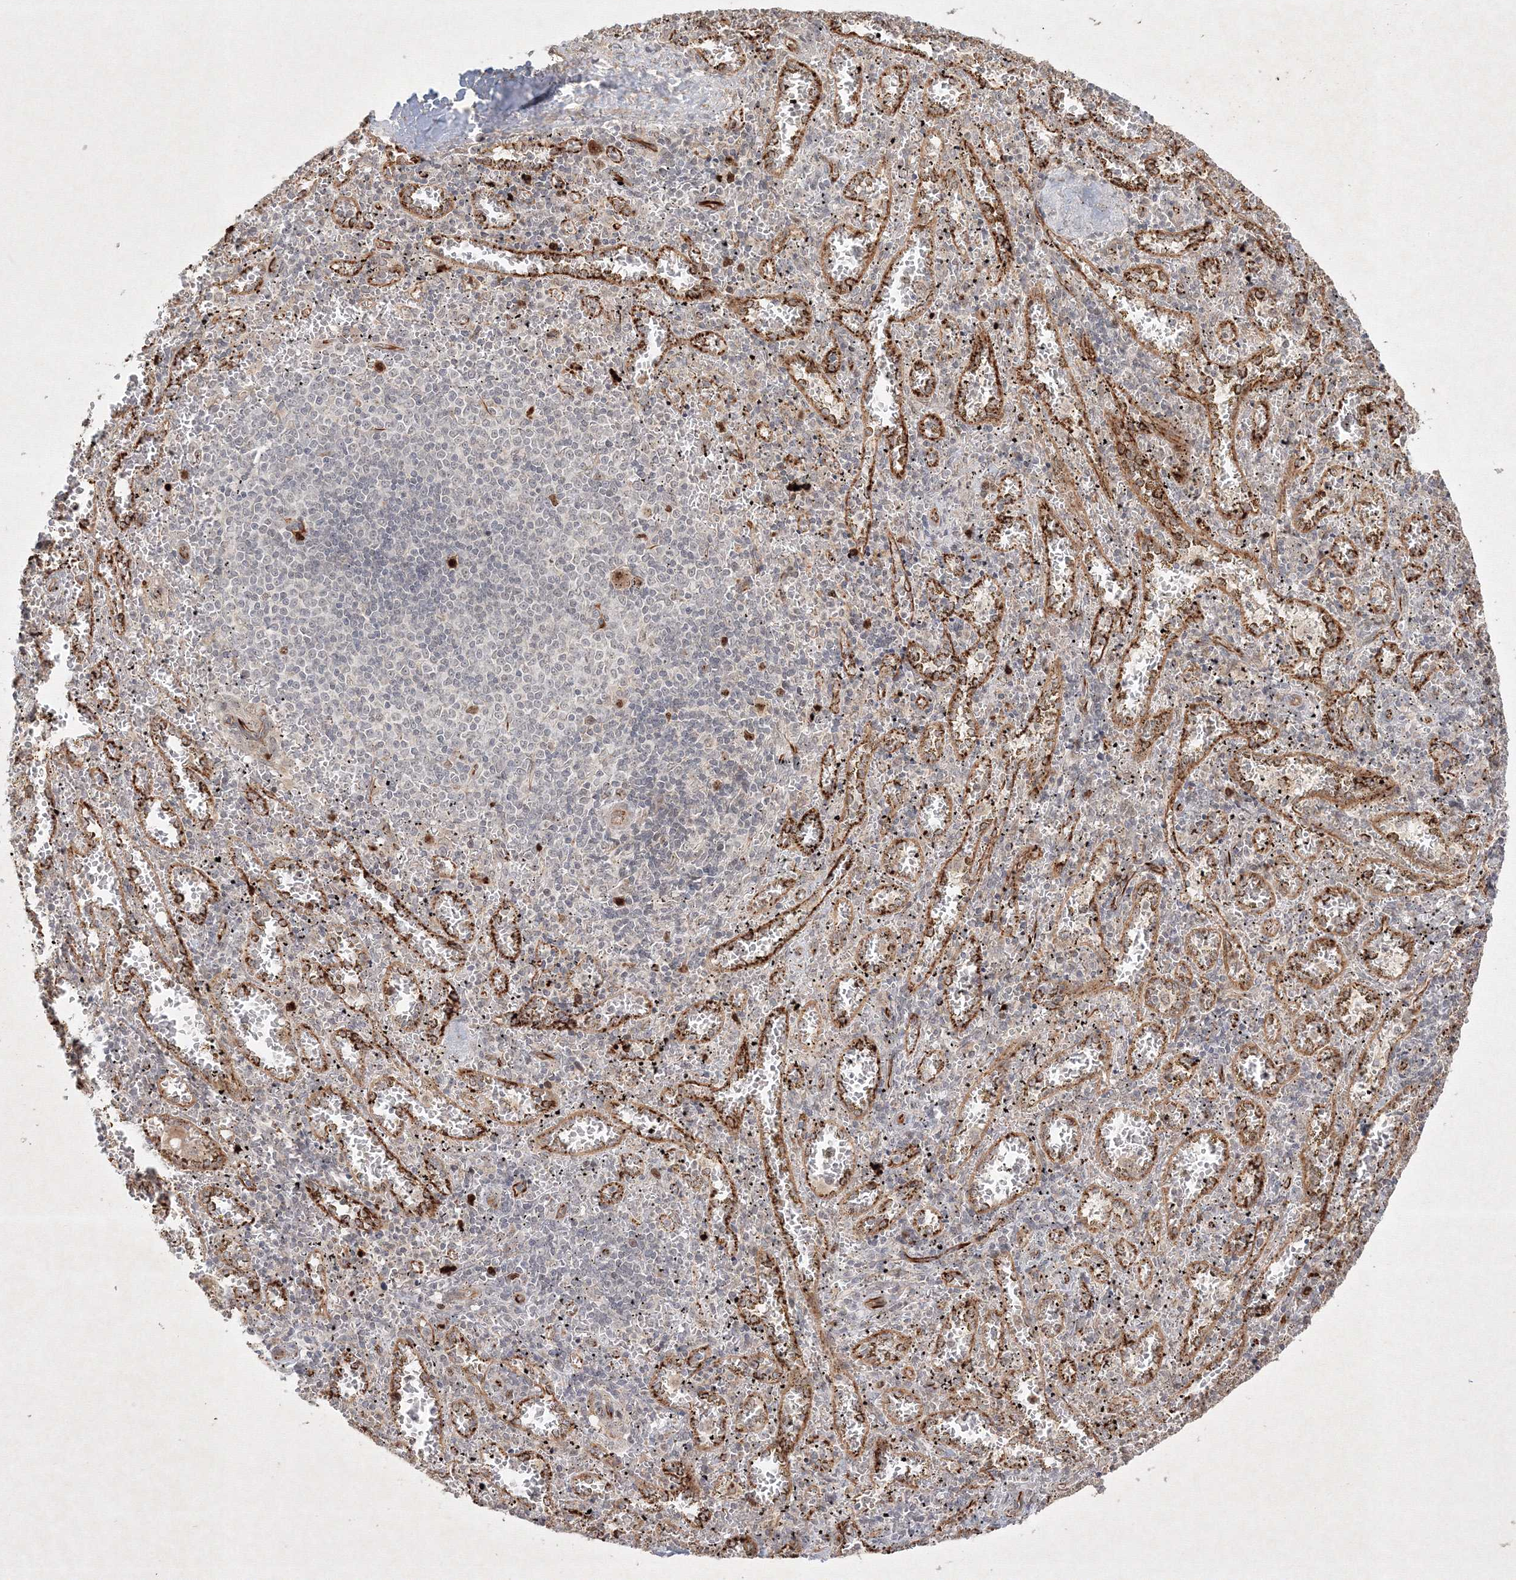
{"staining": {"intensity": "strong", "quantity": "<25%", "location": "nuclear"}, "tissue": "spleen", "cell_type": "Cells in red pulp", "image_type": "normal", "snomed": [{"axis": "morphology", "description": "Normal tissue, NOS"}, {"axis": "topography", "description": "Spleen"}], "caption": "Protein expression analysis of benign spleen reveals strong nuclear expression in approximately <25% of cells in red pulp. The staining is performed using DAB brown chromogen to label protein expression. The nuclei are counter-stained blue using hematoxylin.", "gene": "KIF20A", "patient": {"sex": "male", "age": 11}}